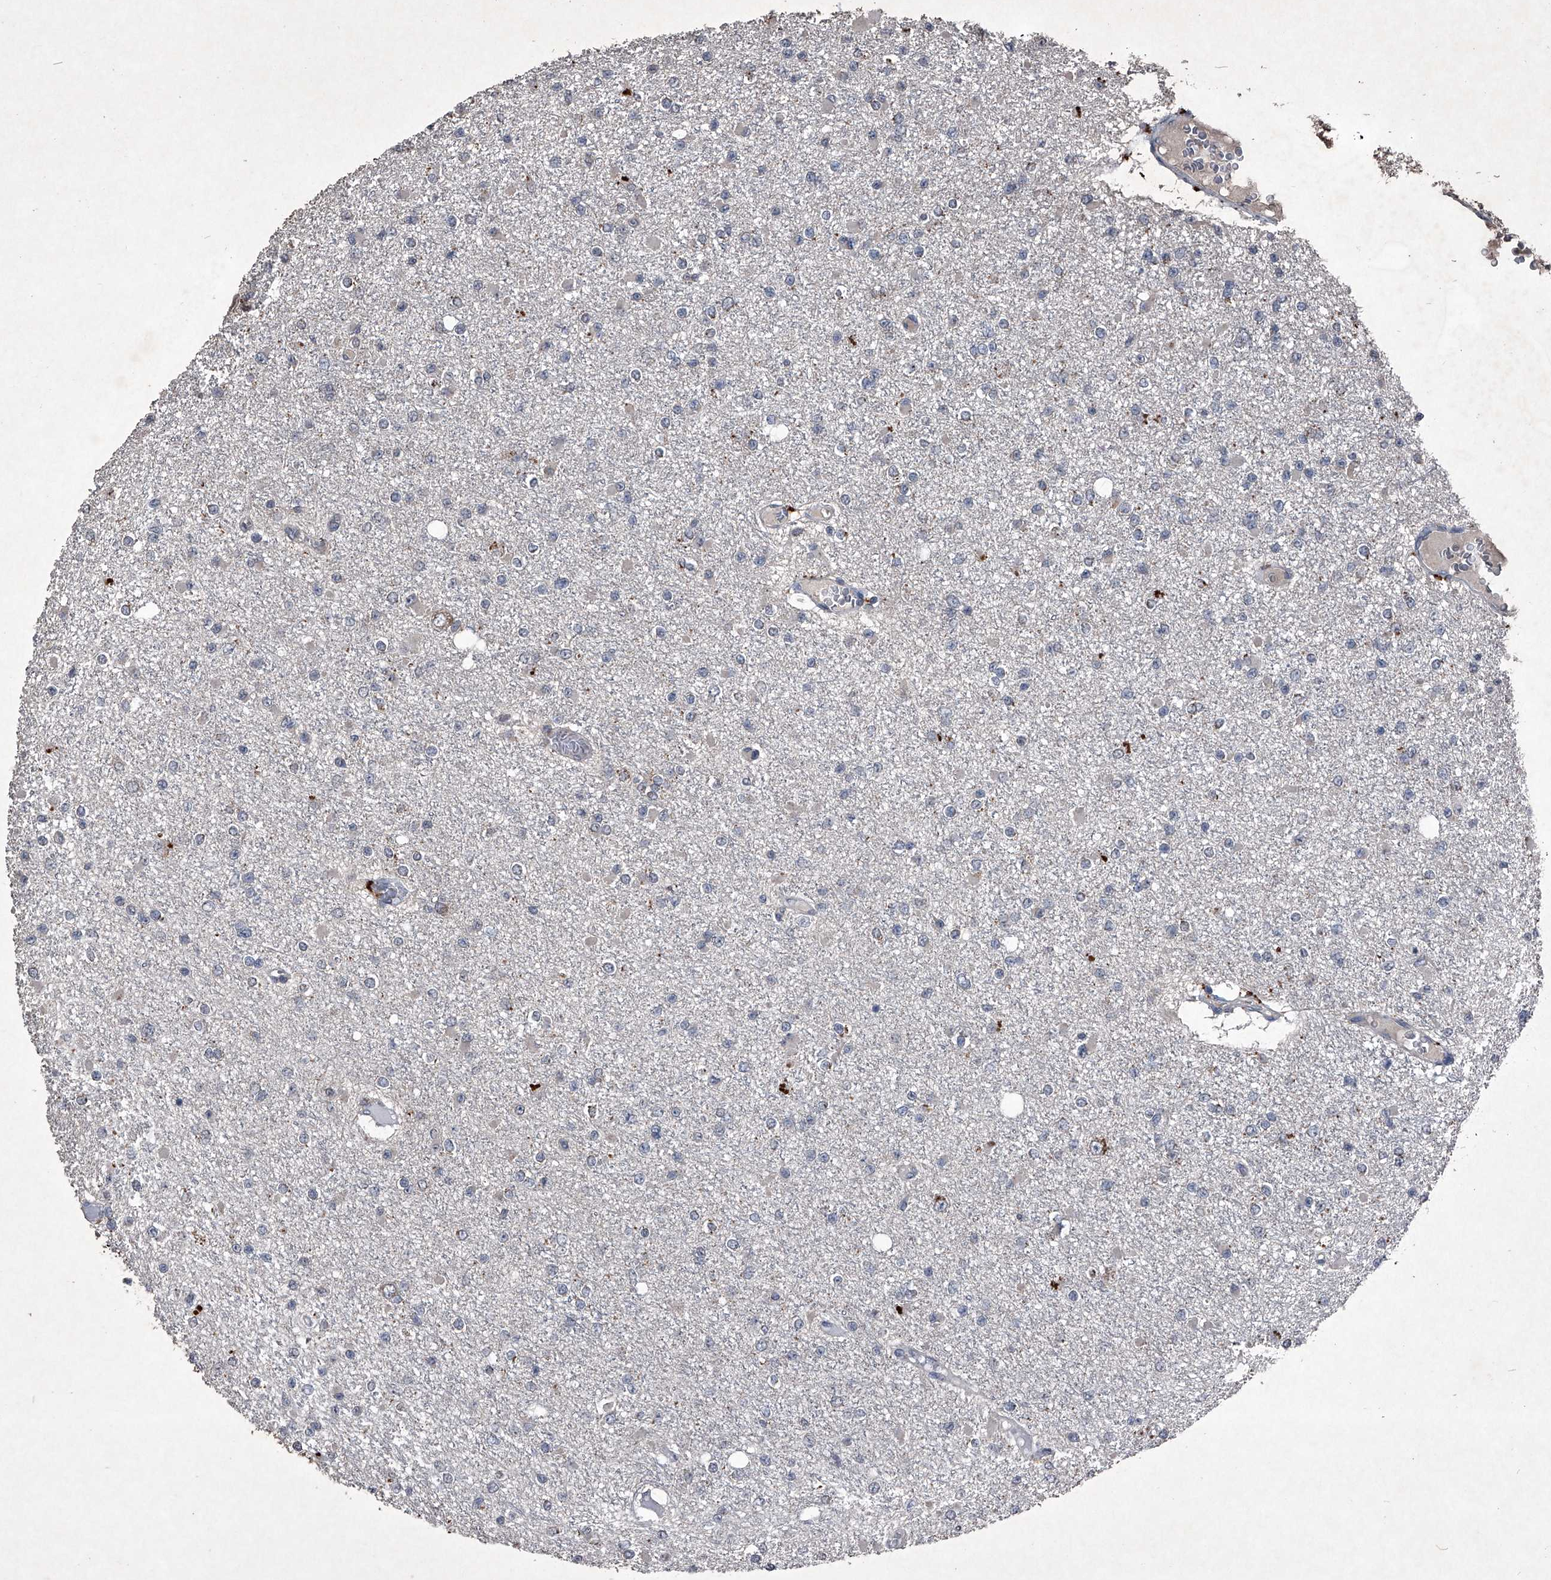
{"staining": {"intensity": "negative", "quantity": "none", "location": "none"}, "tissue": "glioma", "cell_type": "Tumor cells", "image_type": "cancer", "snomed": [{"axis": "morphology", "description": "Glioma, malignant, Low grade"}, {"axis": "topography", "description": "Brain"}], "caption": "Immunohistochemistry of human low-grade glioma (malignant) demonstrates no expression in tumor cells.", "gene": "MAPKAP1", "patient": {"sex": "female", "age": 22}}